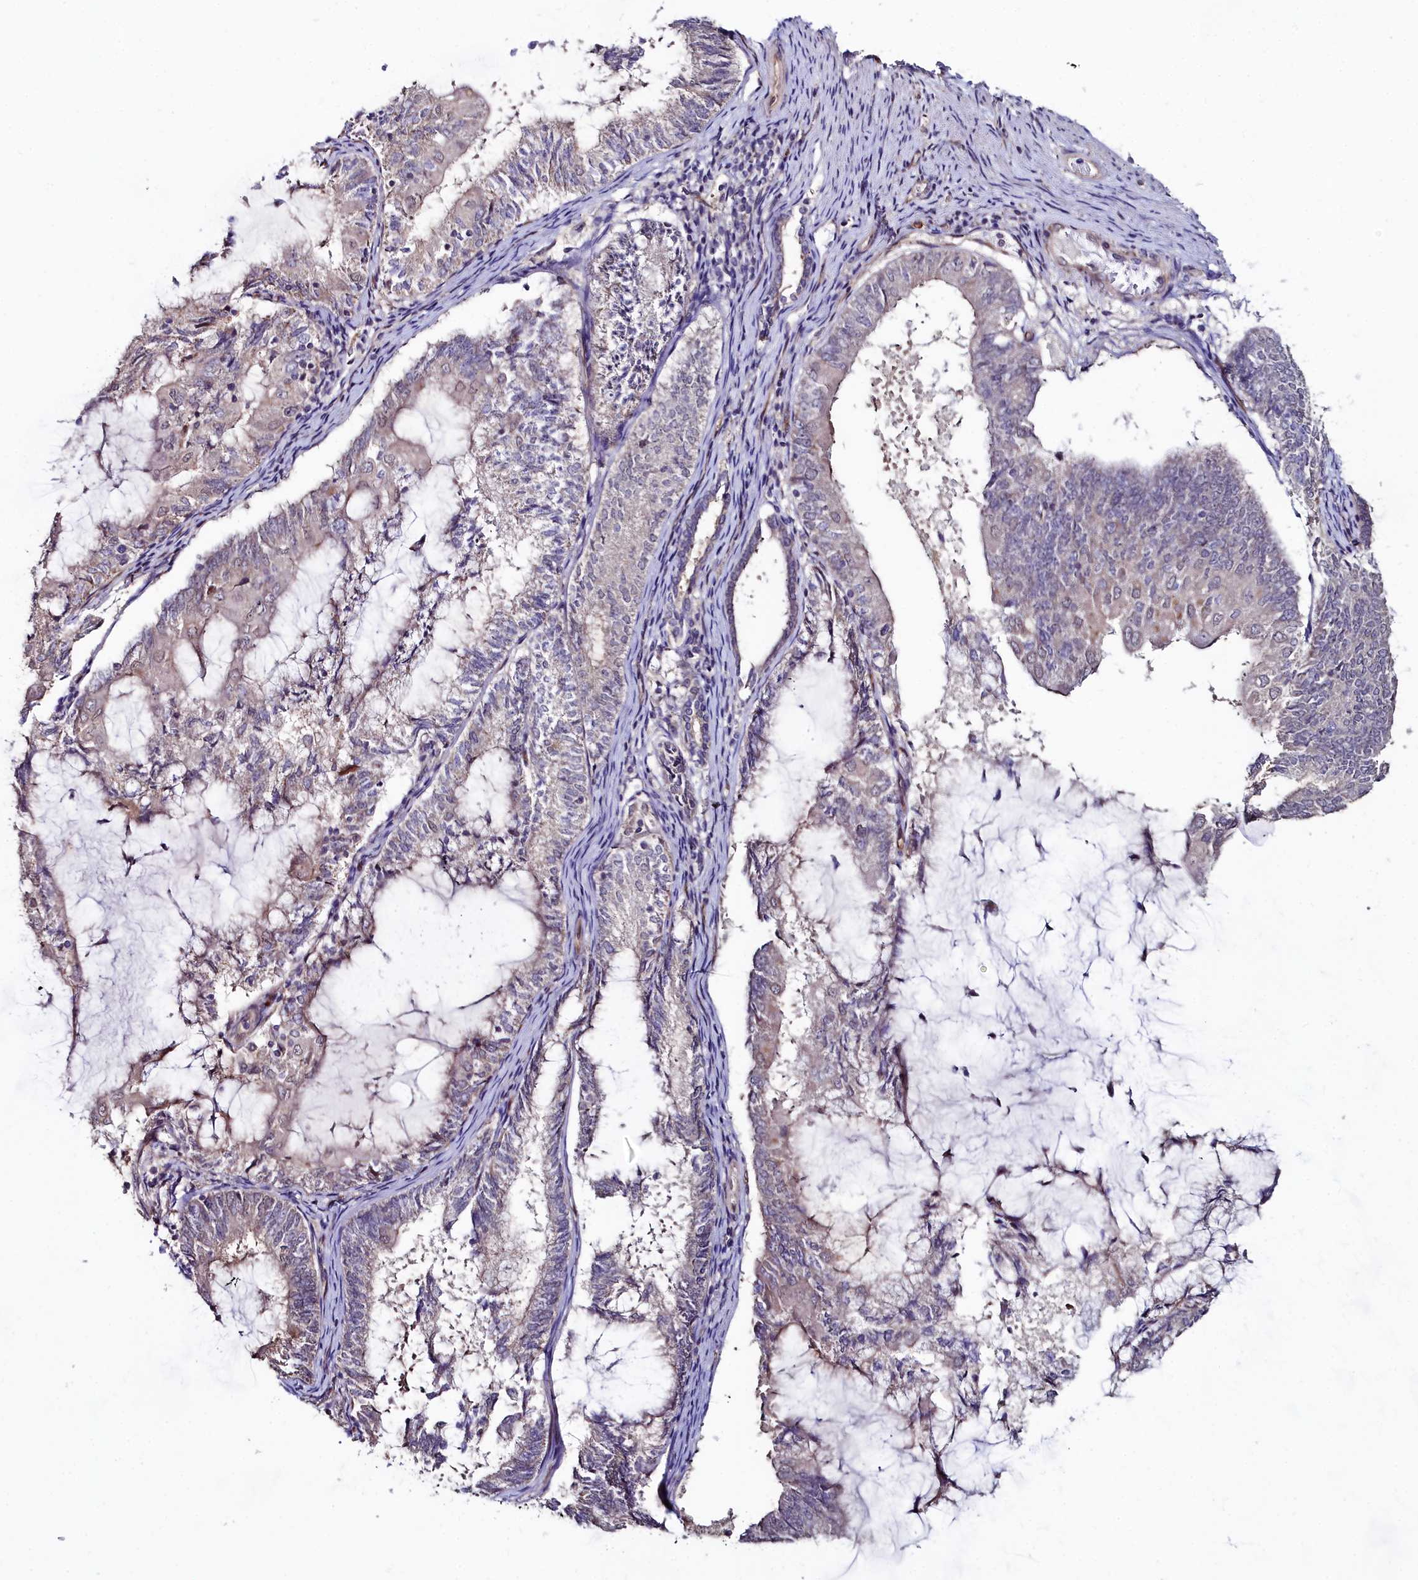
{"staining": {"intensity": "weak", "quantity": "<25%", "location": "cytoplasmic/membranous"}, "tissue": "endometrial cancer", "cell_type": "Tumor cells", "image_type": "cancer", "snomed": [{"axis": "morphology", "description": "Adenocarcinoma, NOS"}, {"axis": "topography", "description": "Endometrium"}], "caption": "IHC of human endometrial adenocarcinoma reveals no staining in tumor cells. The staining was performed using DAB to visualize the protein expression in brown, while the nuclei were stained in blue with hematoxylin (Magnification: 20x).", "gene": "C4orf19", "patient": {"sex": "female", "age": 81}}